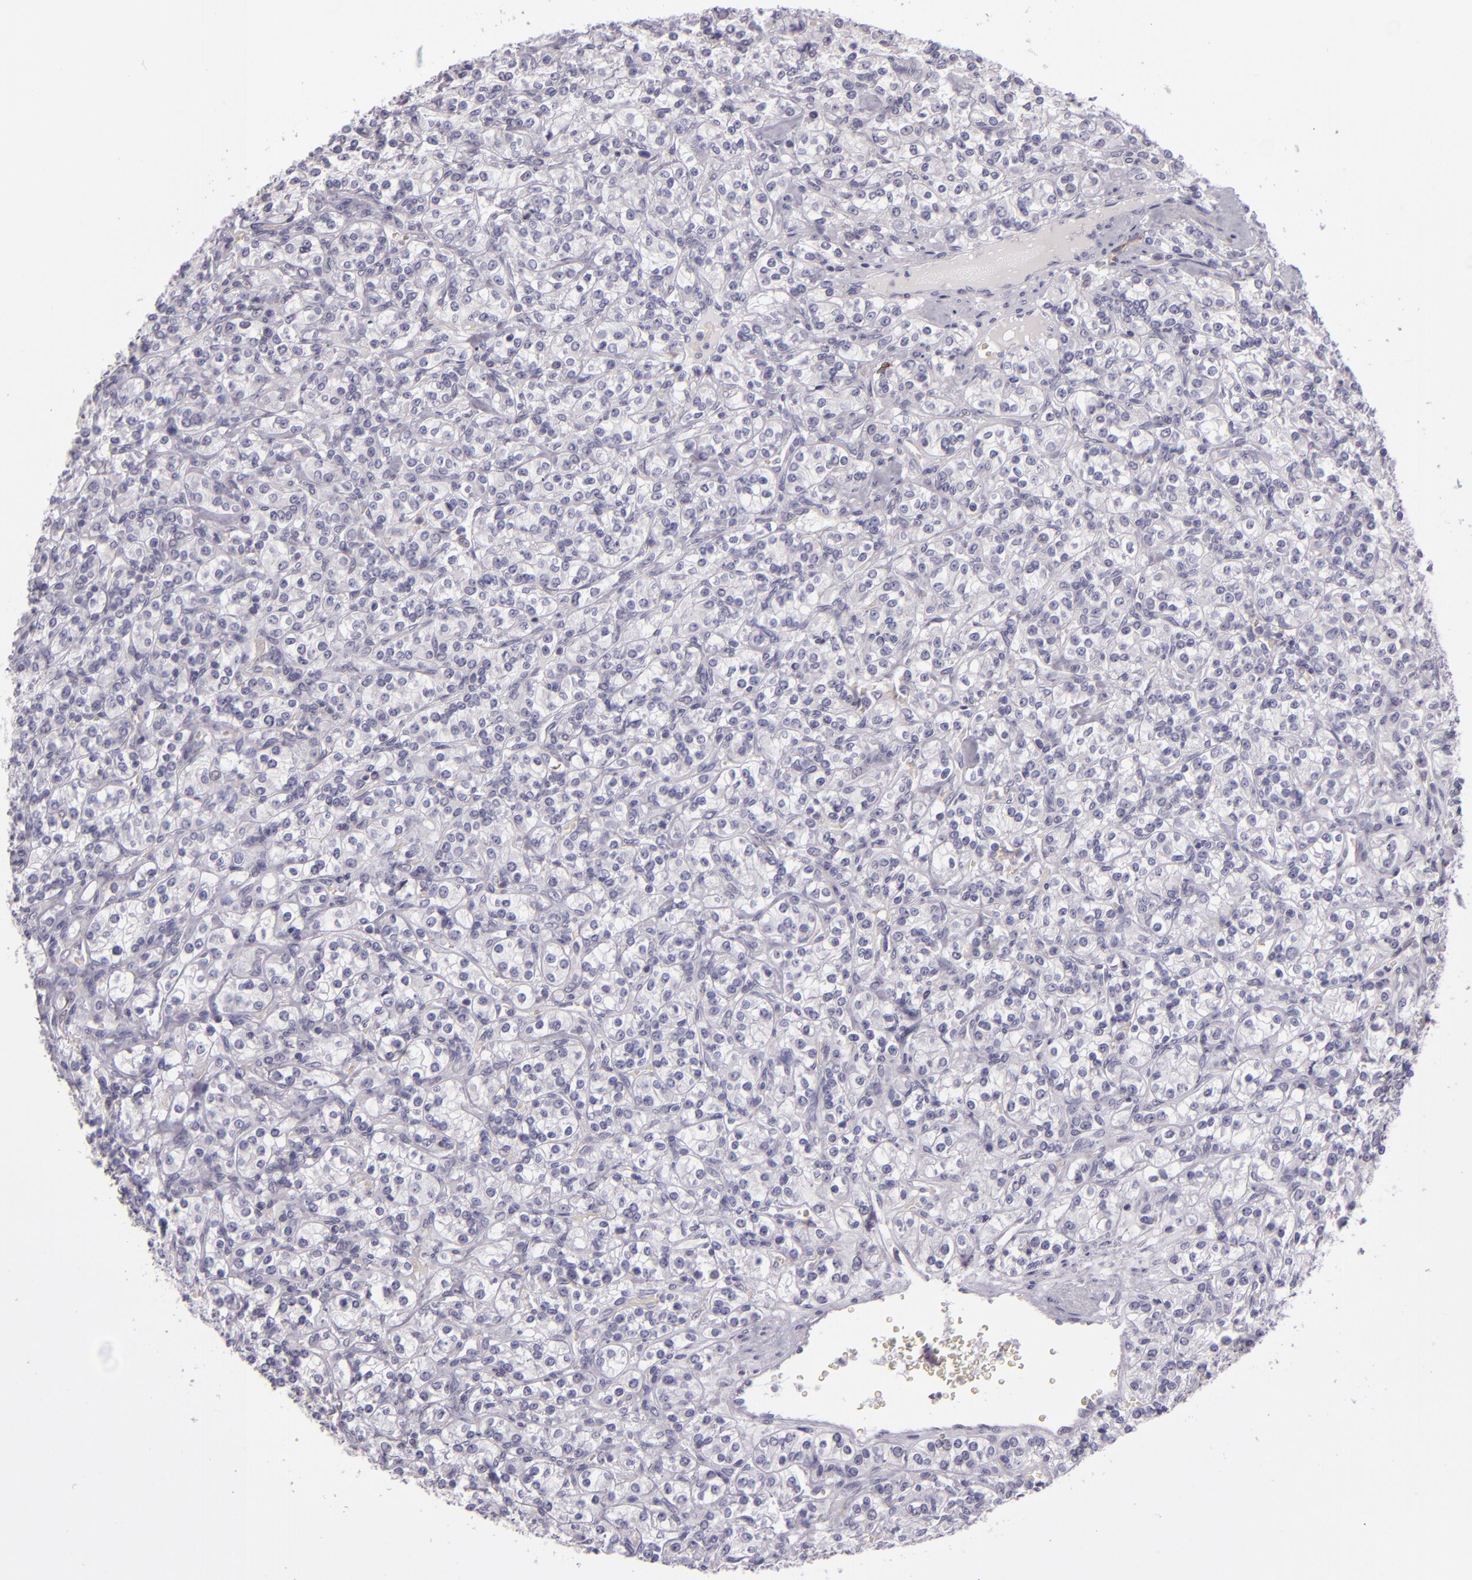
{"staining": {"intensity": "negative", "quantity": "none", "location": "none"}, "tissue": "renal cancer", "cell_type": "Tumor cells", "image_type": "cancer", "snomed": [{"axis": "morphology", "description": "Adenocarcinoma, NOS"}, {"axis": "topography", "description": "Kidney"}], "caption": "The photomicrograph displays no staining of tumor cells in renal cancer (adenocarcinoma).", "gene": "SNCB", "patient": {"sex": "male", "age": 77}}